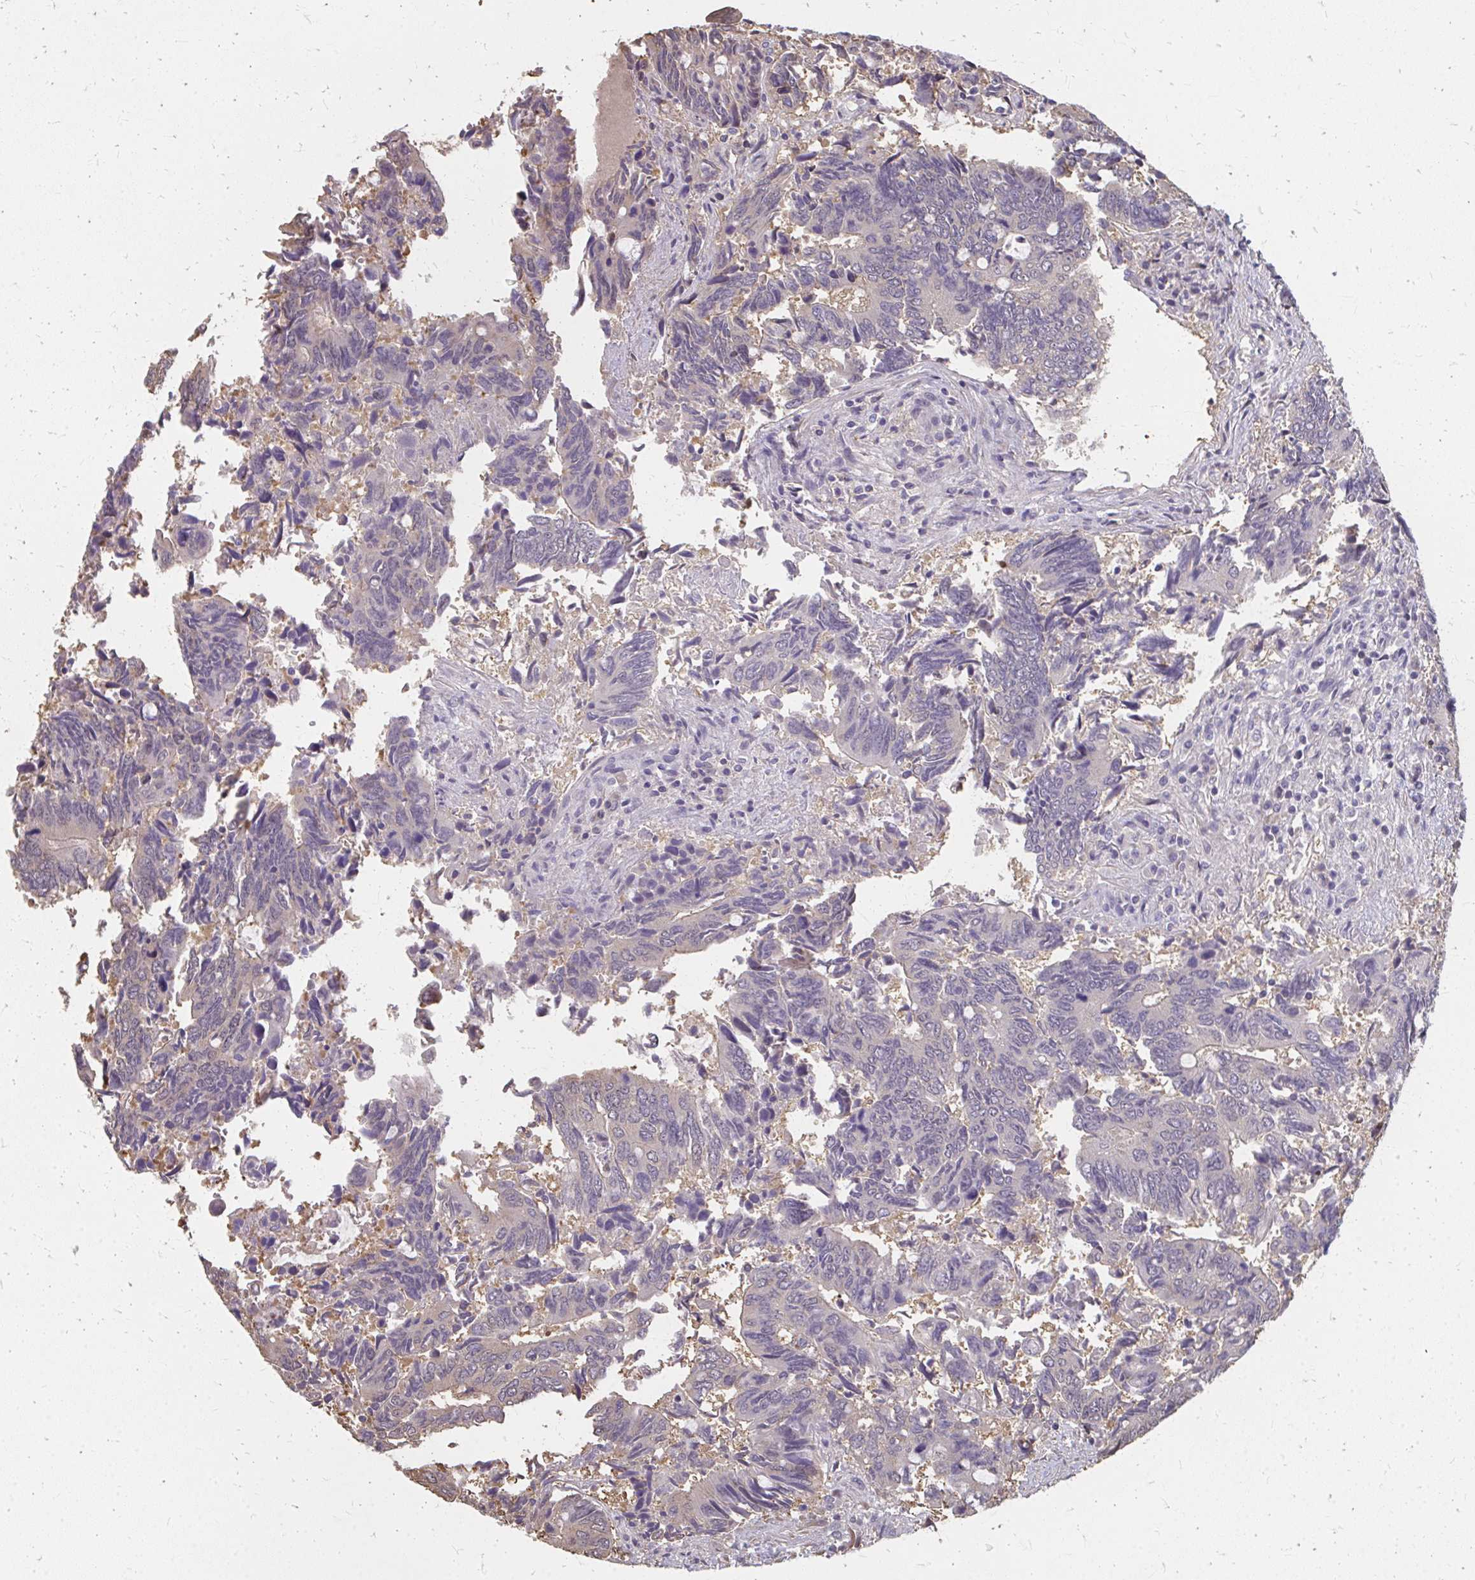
{"staining": {"intensity": "negative", "quantity": "none", "location": "none"}, "tissue": "colorectal cancer", "cell_type": "Tumor cells", "image_type": "cancer", "snomed": [{"axis": "morphology", "description": "Adenocarcinoma, NOS"}, {"axis": "topography", "description": "Colon"}], "caption": "IHC micrograph of human colorectal adenocarcinoma stained for a protein (brown), which demonstrates no expression in tumor cells. (DAB (3,3'-diaminobenzidine) IHC visualized using brightfield microscopy, high magnification).", "gene": "RABGAP1L", "patient": {"sex": "male", "age": 87}}